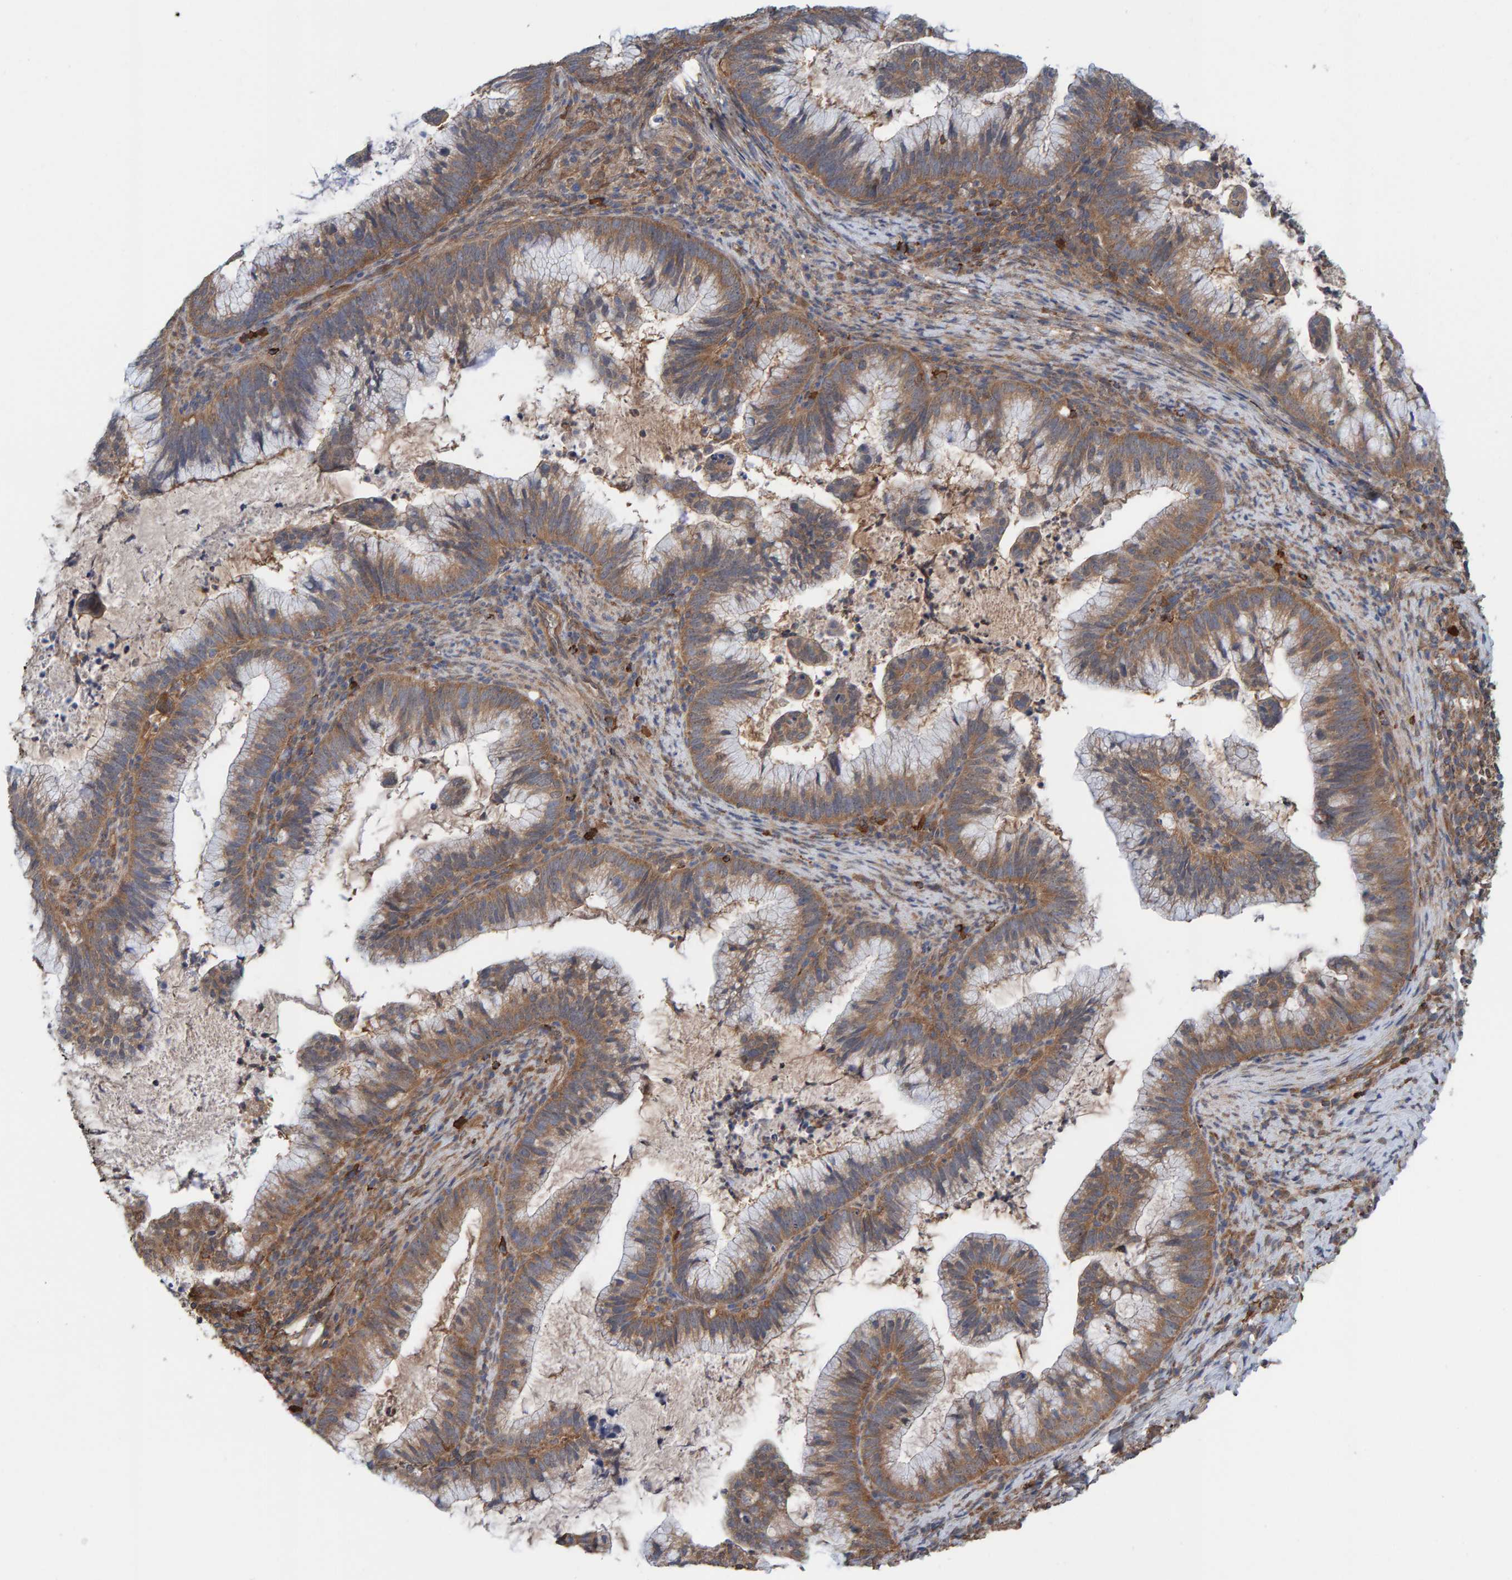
{"staining": {"intensity": "moderate", "quantity": ">75%", "location": "cytoplasmic/membranous"}, "tissue": "cervical cancer", "cell_type": "Tumor cells", "image_type": "cancer", "snomed": [{"axis": "morphology", "description": "Adenocarcinoma, NOS"}, {"axis": "topography", "description": "Cervix"}], "caption": "Protein expression analysis of human adenocarcinoma (cervical) reveals moderate cytoplasmic/membranous staining in about >75% of tumor cells. Immunohistochemistry (ihc) stains the protein in brown and the nuclei are stained blue.", "gene": "LRSAM1", "patient": {"sex": "female", "age": 36}}